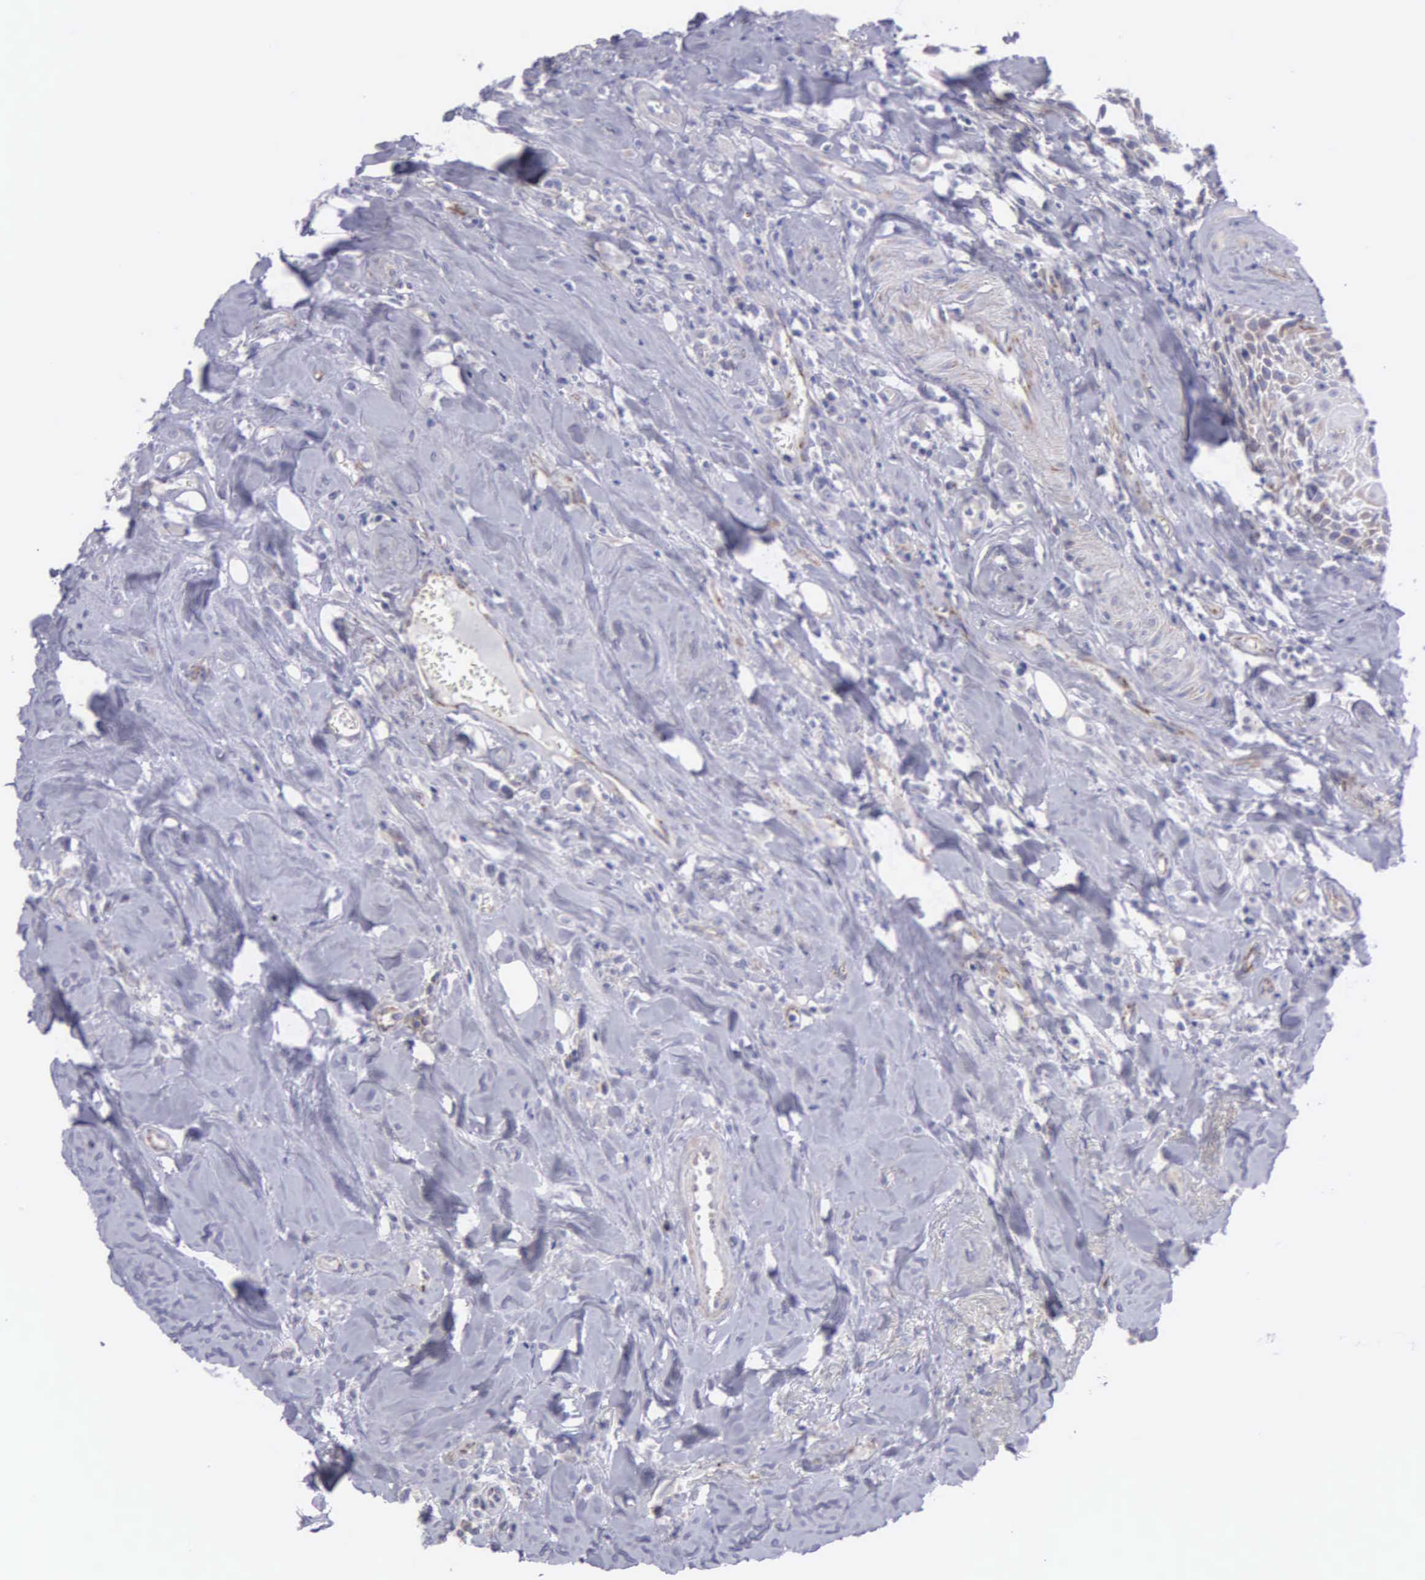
{"staining": {"intensity": "weak", "quantity": "<25%", "location": "cytoplasmic/membranous"}, "tissue": "head and neck cancer", "cell_type": "Tumor cells", "image_type": "cancer", "snomed": [{"axis": "morphology", "description": "Squamous cell carcinoma, NOS"}, {"axis": "topography", "description": "Oral tissue"}, {"axis": "topography", "description": "Head-Neck"}], "caption": "There is no significant staining in tumor cells of head and neck cancer. (DAB (3,3'-diaminobenzidine) IHC visualized using brightfield microscopy, high magnification).", "gene": "SYNJ2BP", "patient": {"sex": "female", "age": 82}}